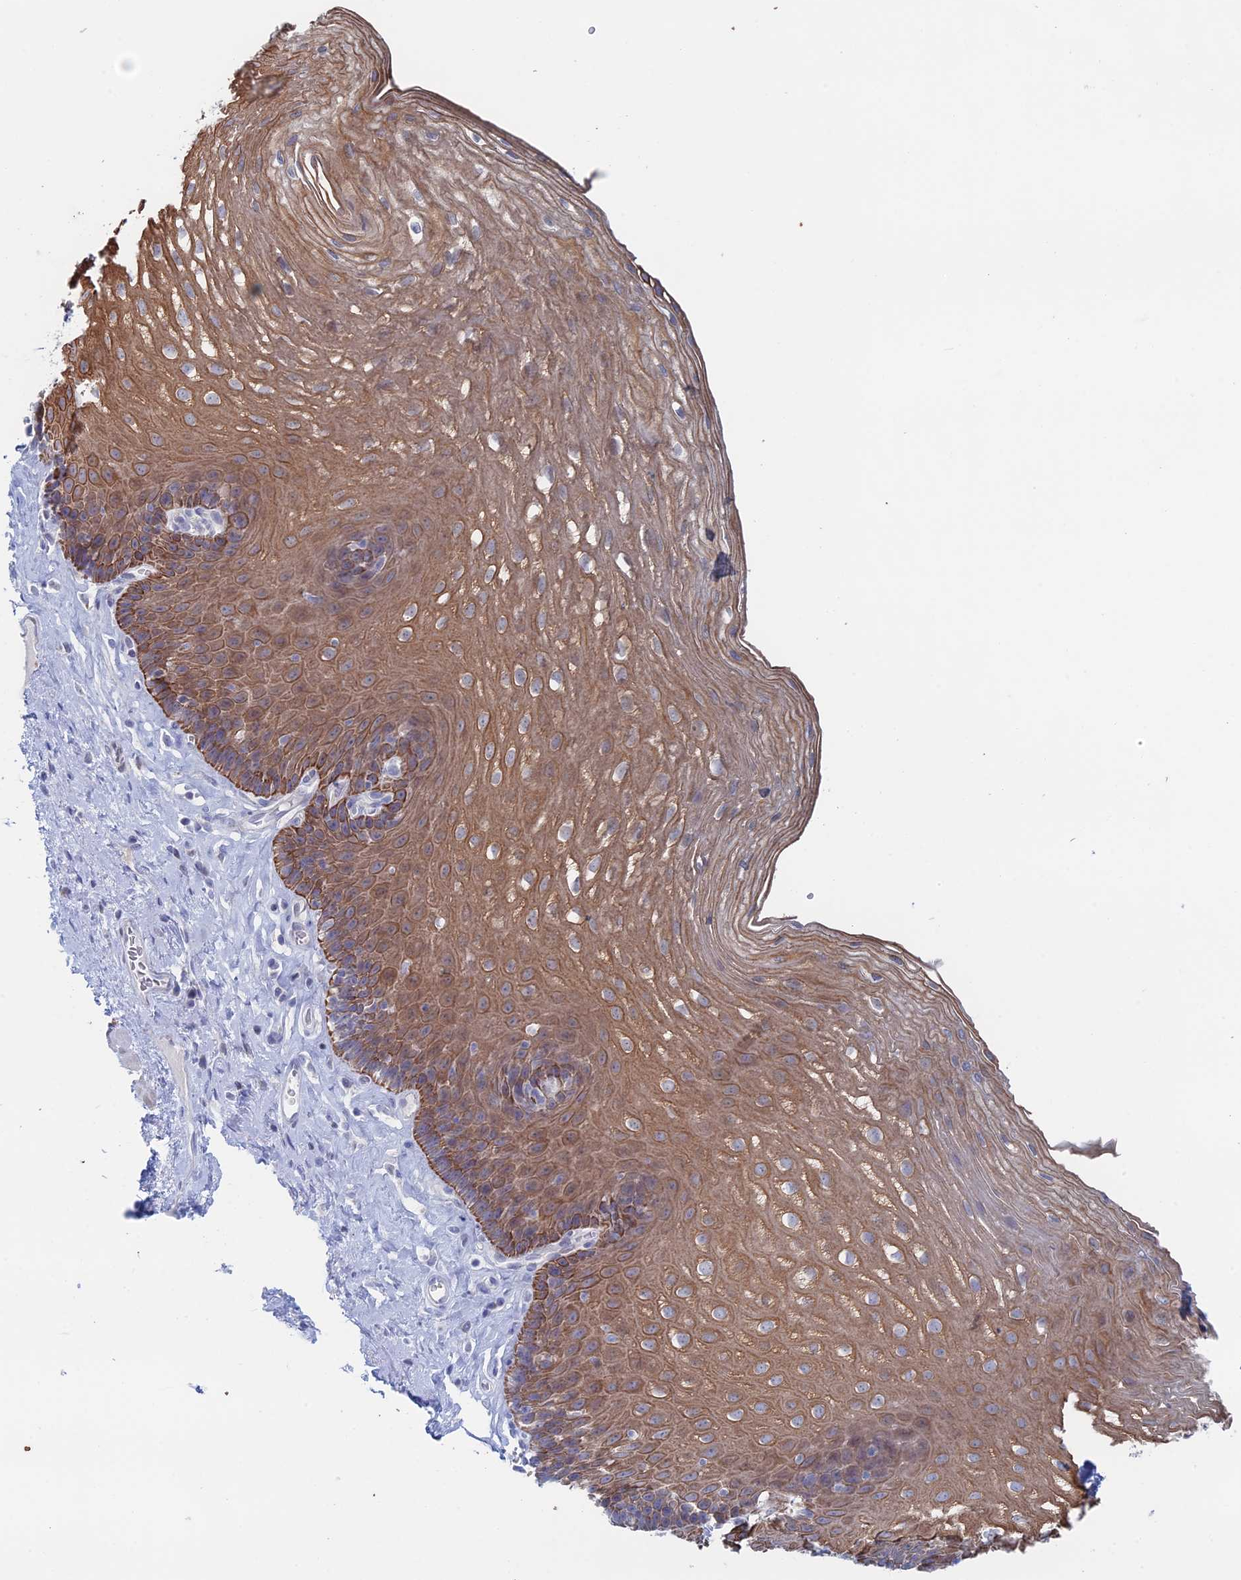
{"staining": {"intensity": "moderate", "quantity": ">75%", "location": "cytoplasmic/membranous"}, "tissue": "esophagus", "cell_type": "Squamous epithelial cells", "image_type": "normal", "snomed": [{"axis": "morphology", "description": "Normal tissue, NOS"}, {"axis": "topography", "description": "Esophagus"}], "caption": "Immunohistochemistry image of benign esophagus: esophagus stained using immunohistochemistry (IHC) displays medium levels of moderate protein expression localized specifically in the cytoplasmic/membranous of squamous epithelial cells, appearing as a cytoplasmic/membranous brown color.", "gene": "IL7", "patient": {"sex": "female", "age": 66}}